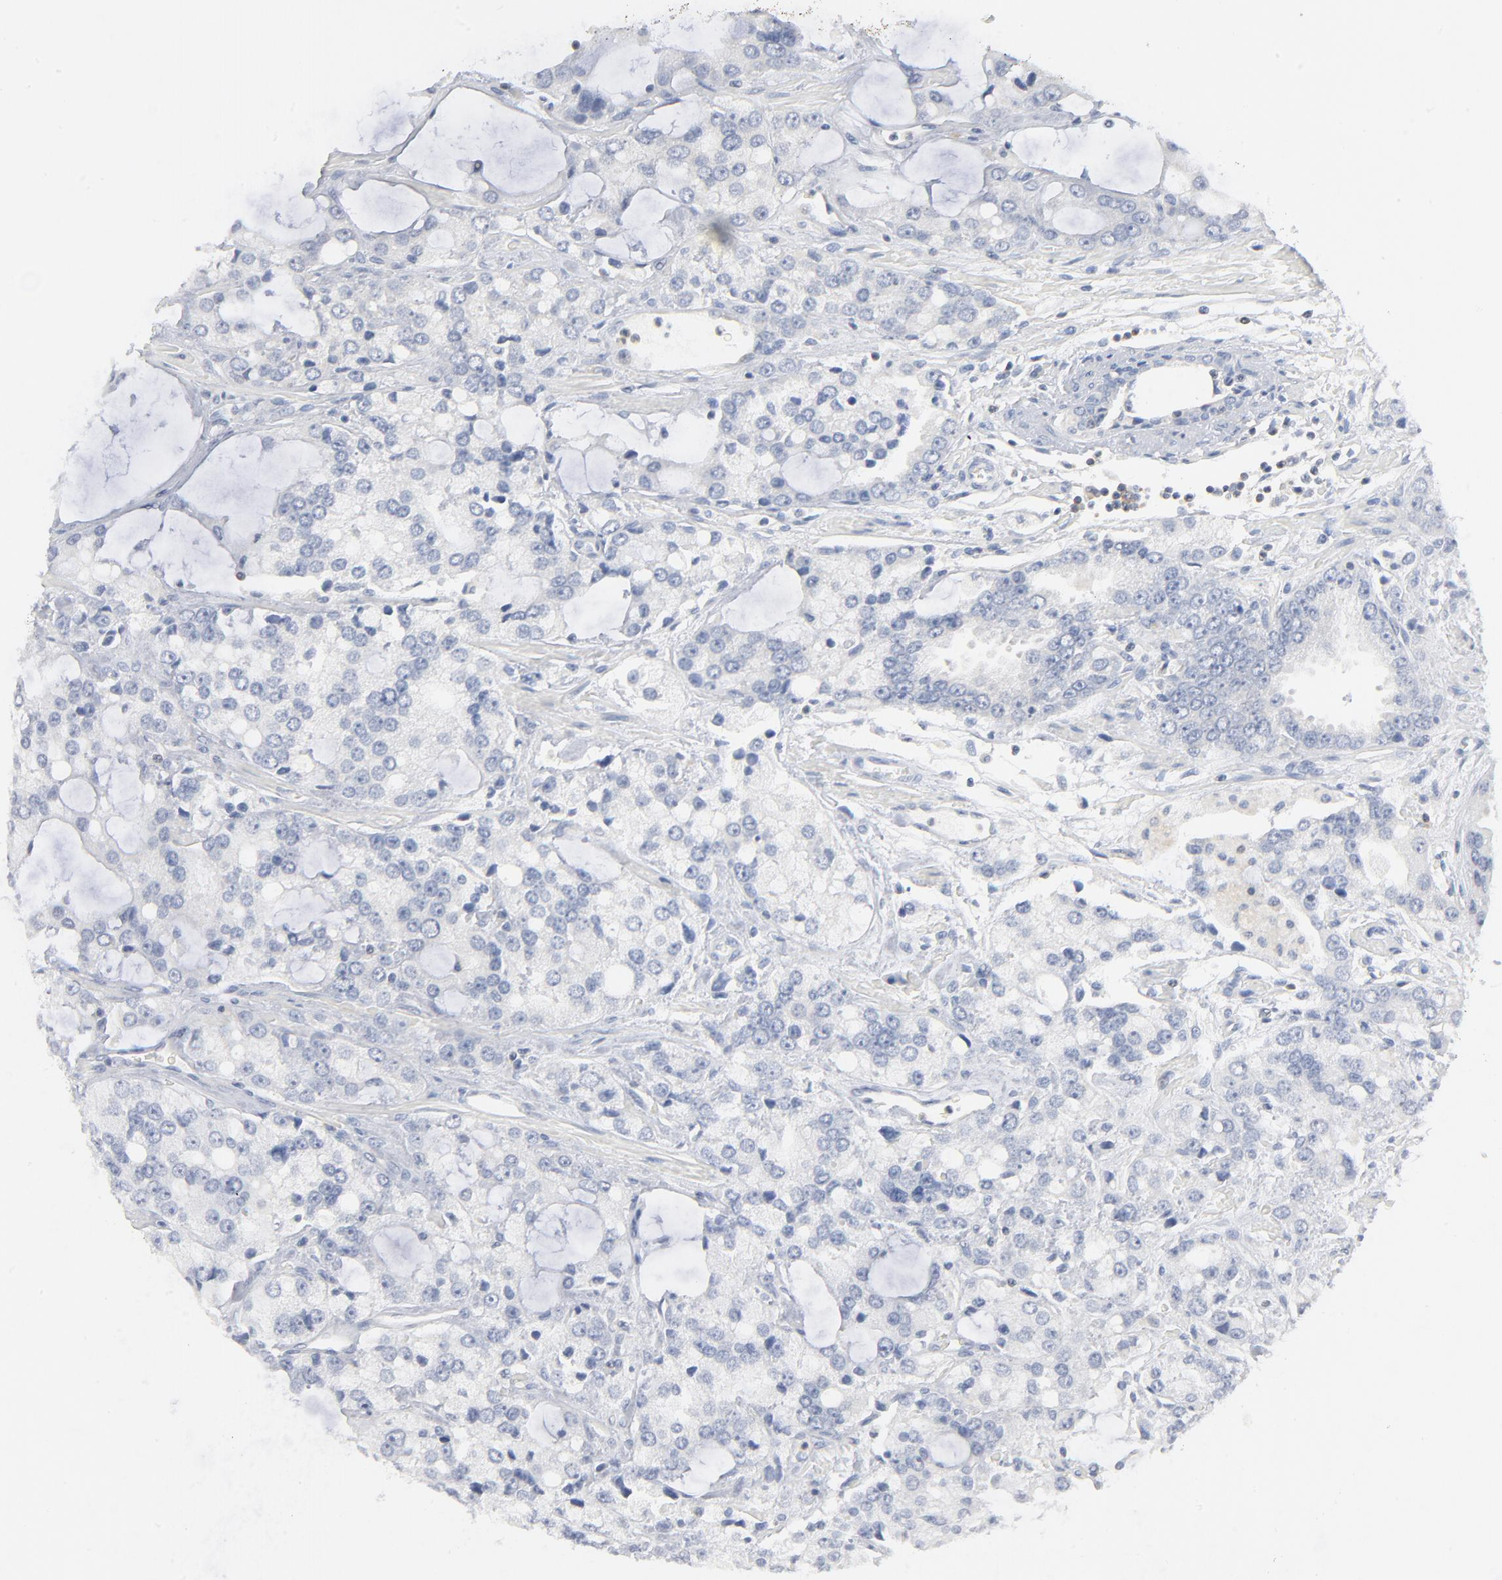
{"staining": {"intensity": "negative", "quantity": "none", "location": "none"}, "tissue": "prostate cancer", "cell_type": "Tumor cells", "image_type": "cancer", "snomed": [{"axis": "morphology", "description": "Adenocarcinoma, High grade"}, {"axis": "topography", "description": "Prostate"}], "caption": "Immunohistochemistry (IHC) photomicrograph of prostate cancer (high-grade adenocarcinoma) stained for a protein (brown), which exhibits no staining in tumor cells.", "gene": "PTK2B", "patient": {"sex": "male", "age": 67}}